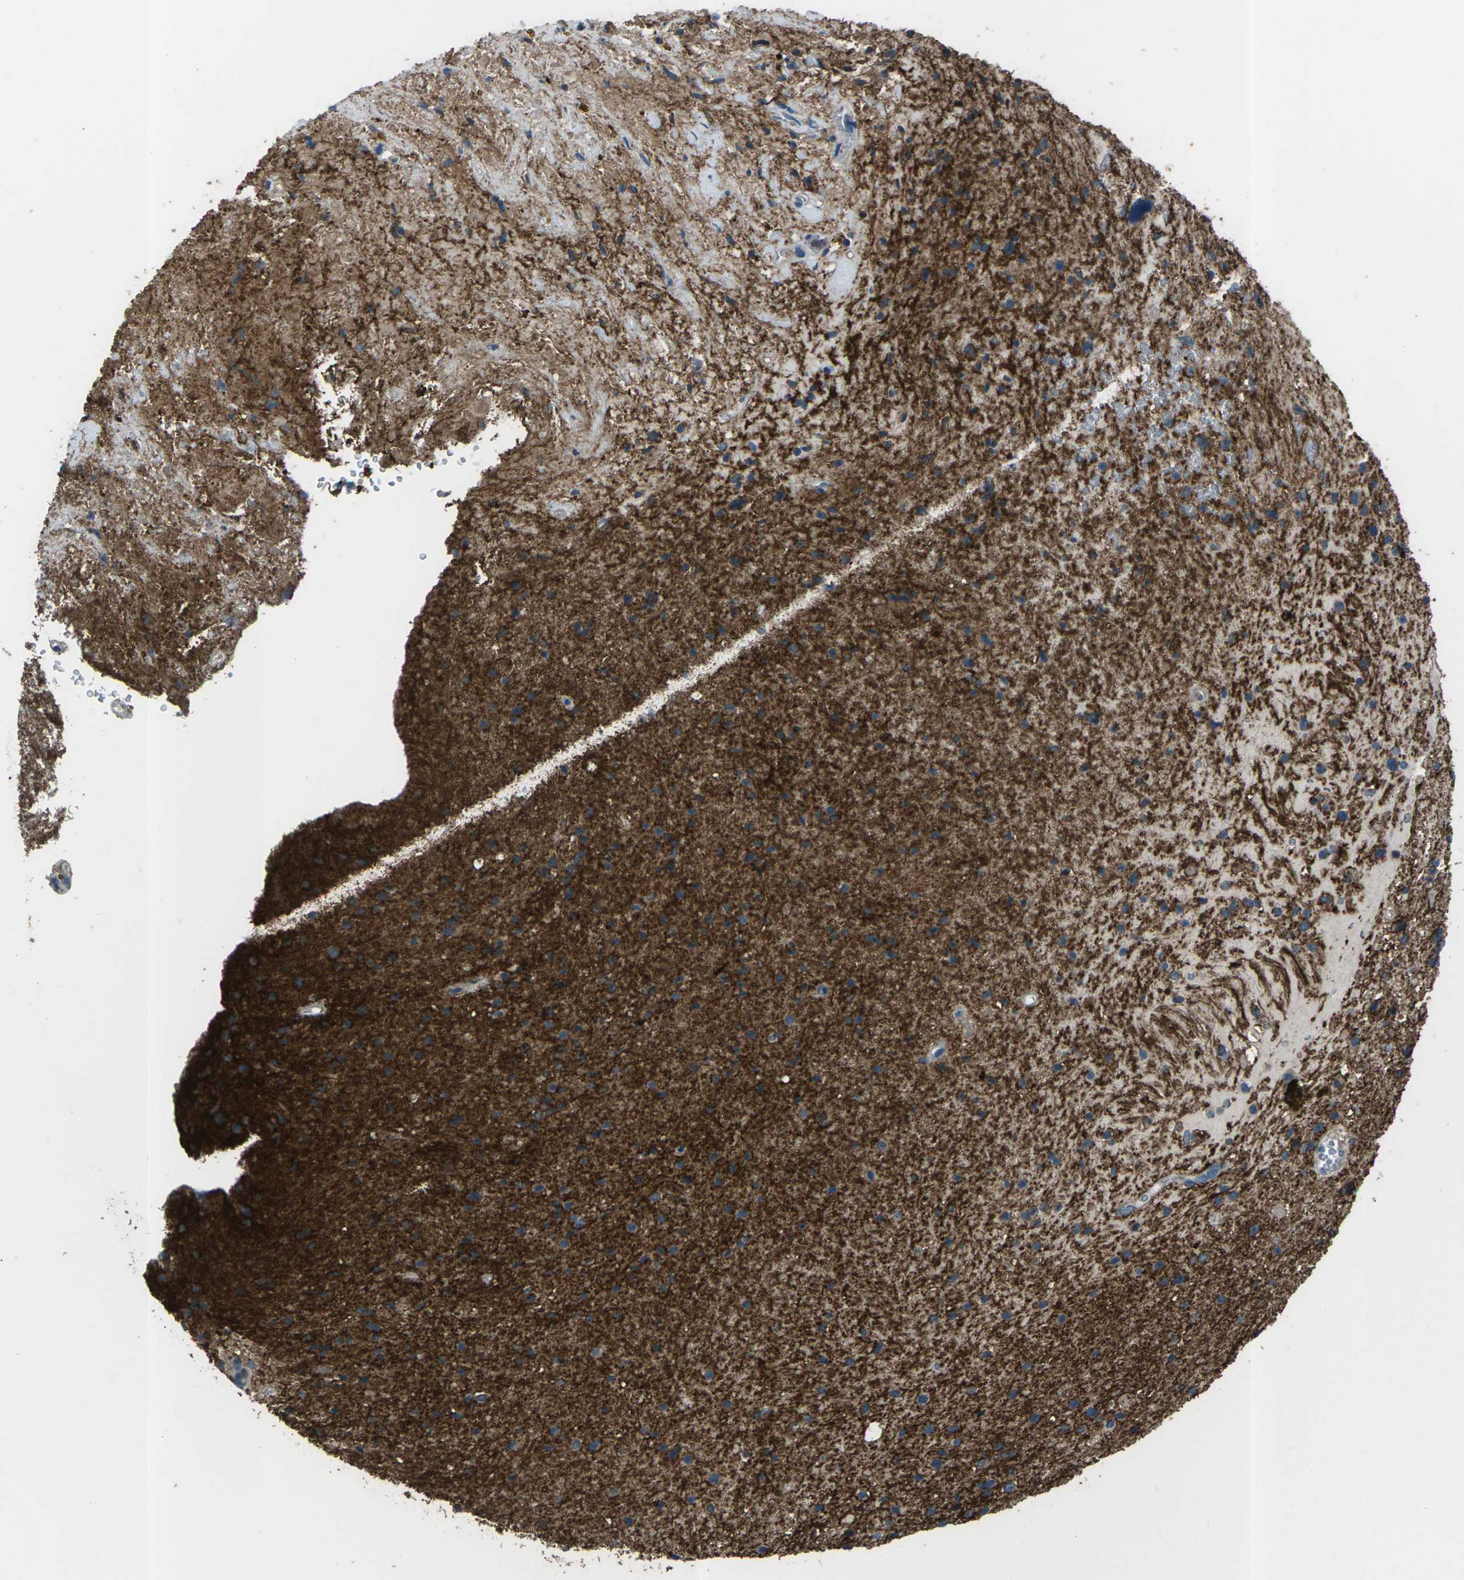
{"staining": {"intensity": "strong", "quantity": "<25%", "location": "cytoplasmic/membranous"}, "tissue": "glioma", "cell_type": "Tumor cells", "image_type": "cancer", "snomed": [{"axis": "morphology", "description": "Glioma, malignant, High grade"}, {"axis": "topography", "description": "Brain"}], "caption": "Brown immunohistochemical staining in human high-grade glioma (malignant) exhibits strong cytoplasmic/membranous positivity in about <25% of tumor cells. The staining is performed using DAB brown chromogen to label protein expression. The nuclei are counter-stained blue using hematoxylin.", "gene": "CMTM4", "patient": {"sex": "male", "age": 33}}